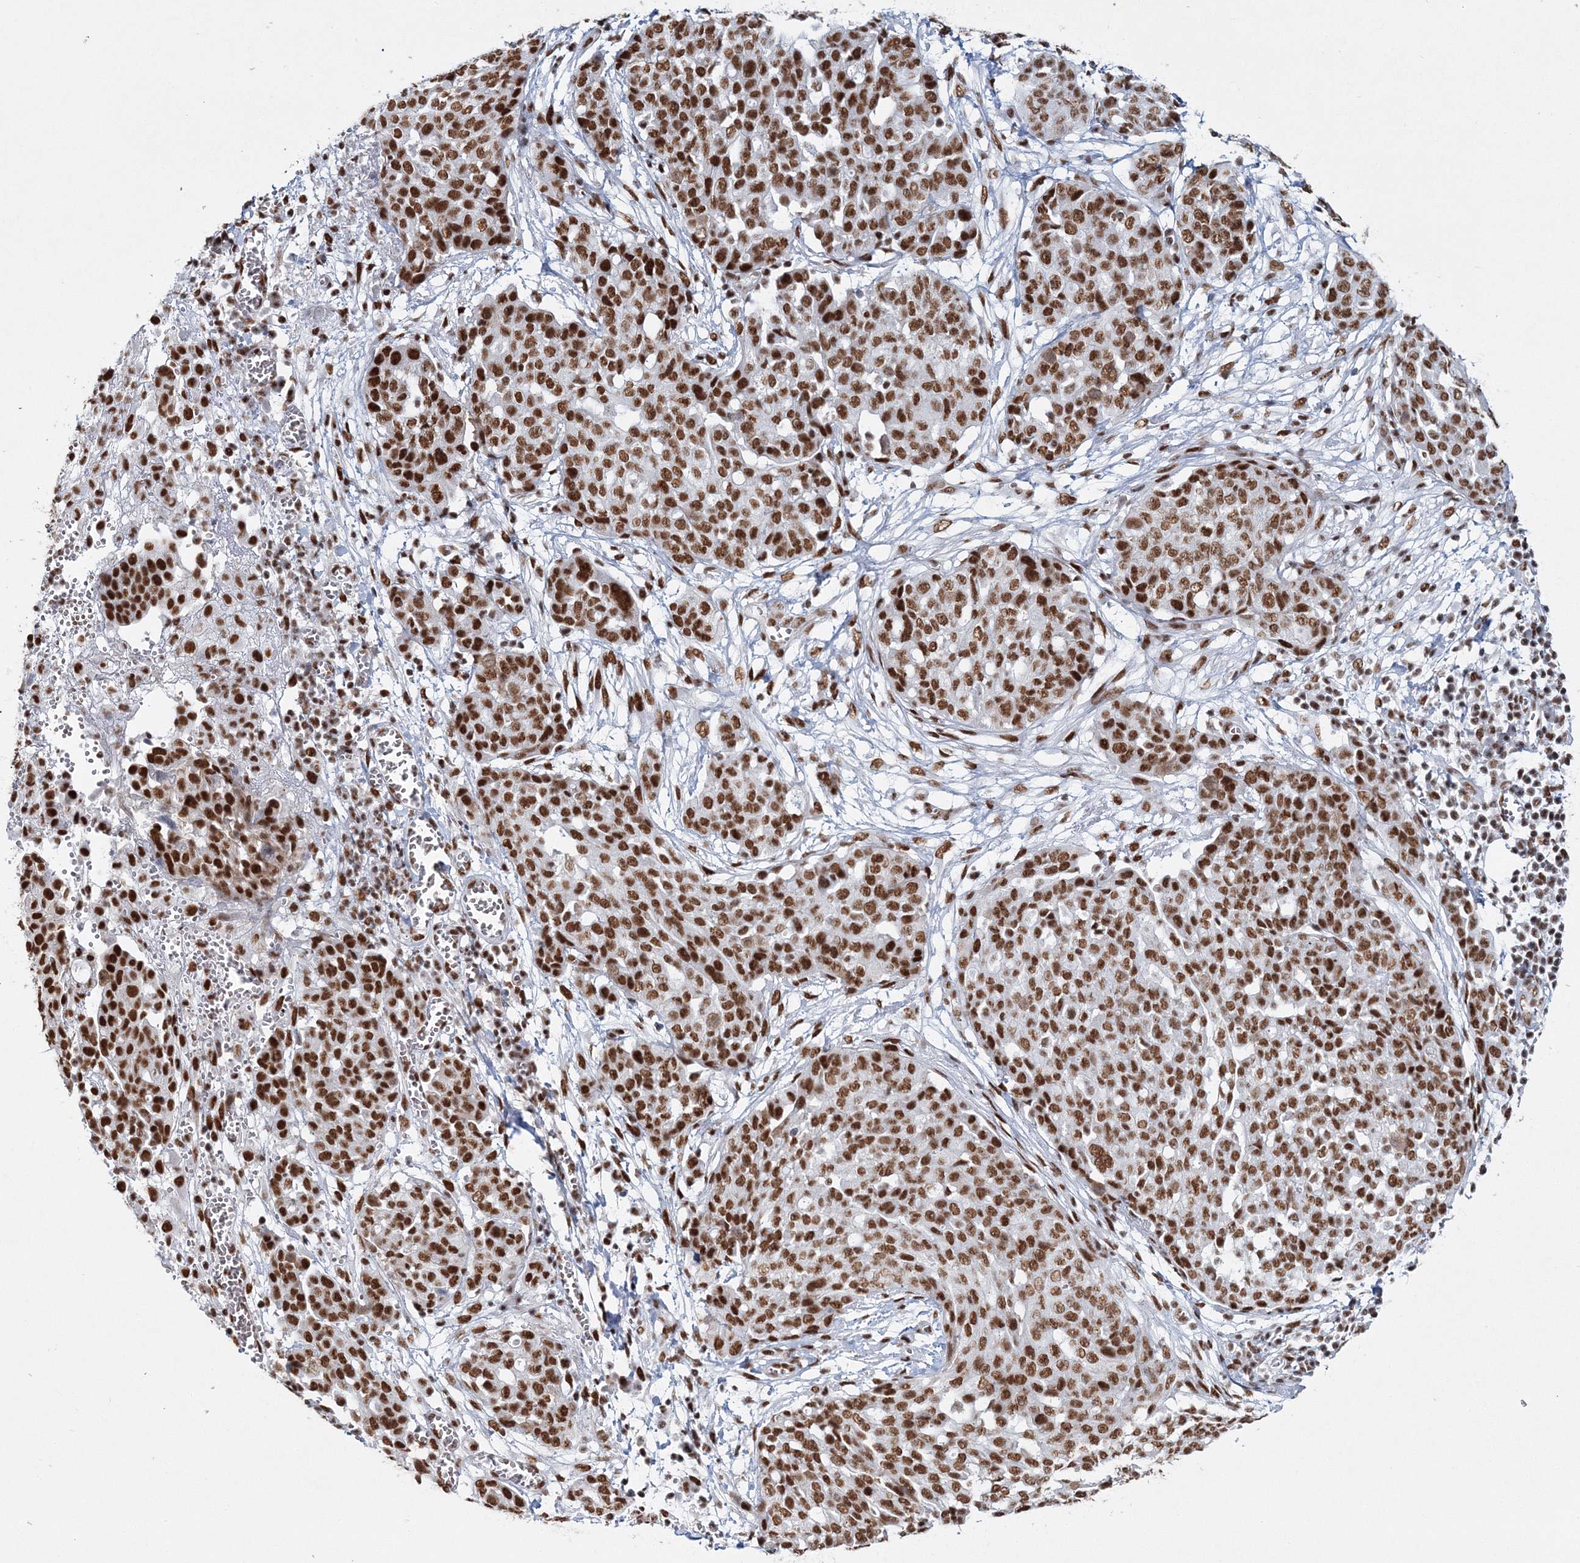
{"staining": {"intensity": "strong", "quantity": ">75%", "location": "nuclear"}, "tissue": "ovarian cancer", "cell_type": "Tumor cells", "image_type": "cancer", "snomed": [{"axis": "morphology", "description": "Cystadenocarcinoma, serous, NOS"}, {"axis": "topography", "description": "Soft tissue"}, {"axis": "topography", "description": "Ovary"}], "caption": "A brown stain highlights strong nuclear expression of a protein in ovarian cancer tumor cells. Ihc stains the protein in brown and the nuclei are stained blue.", "gene": "QRICH1", "patient": {"sex": "female", "age": 57}}